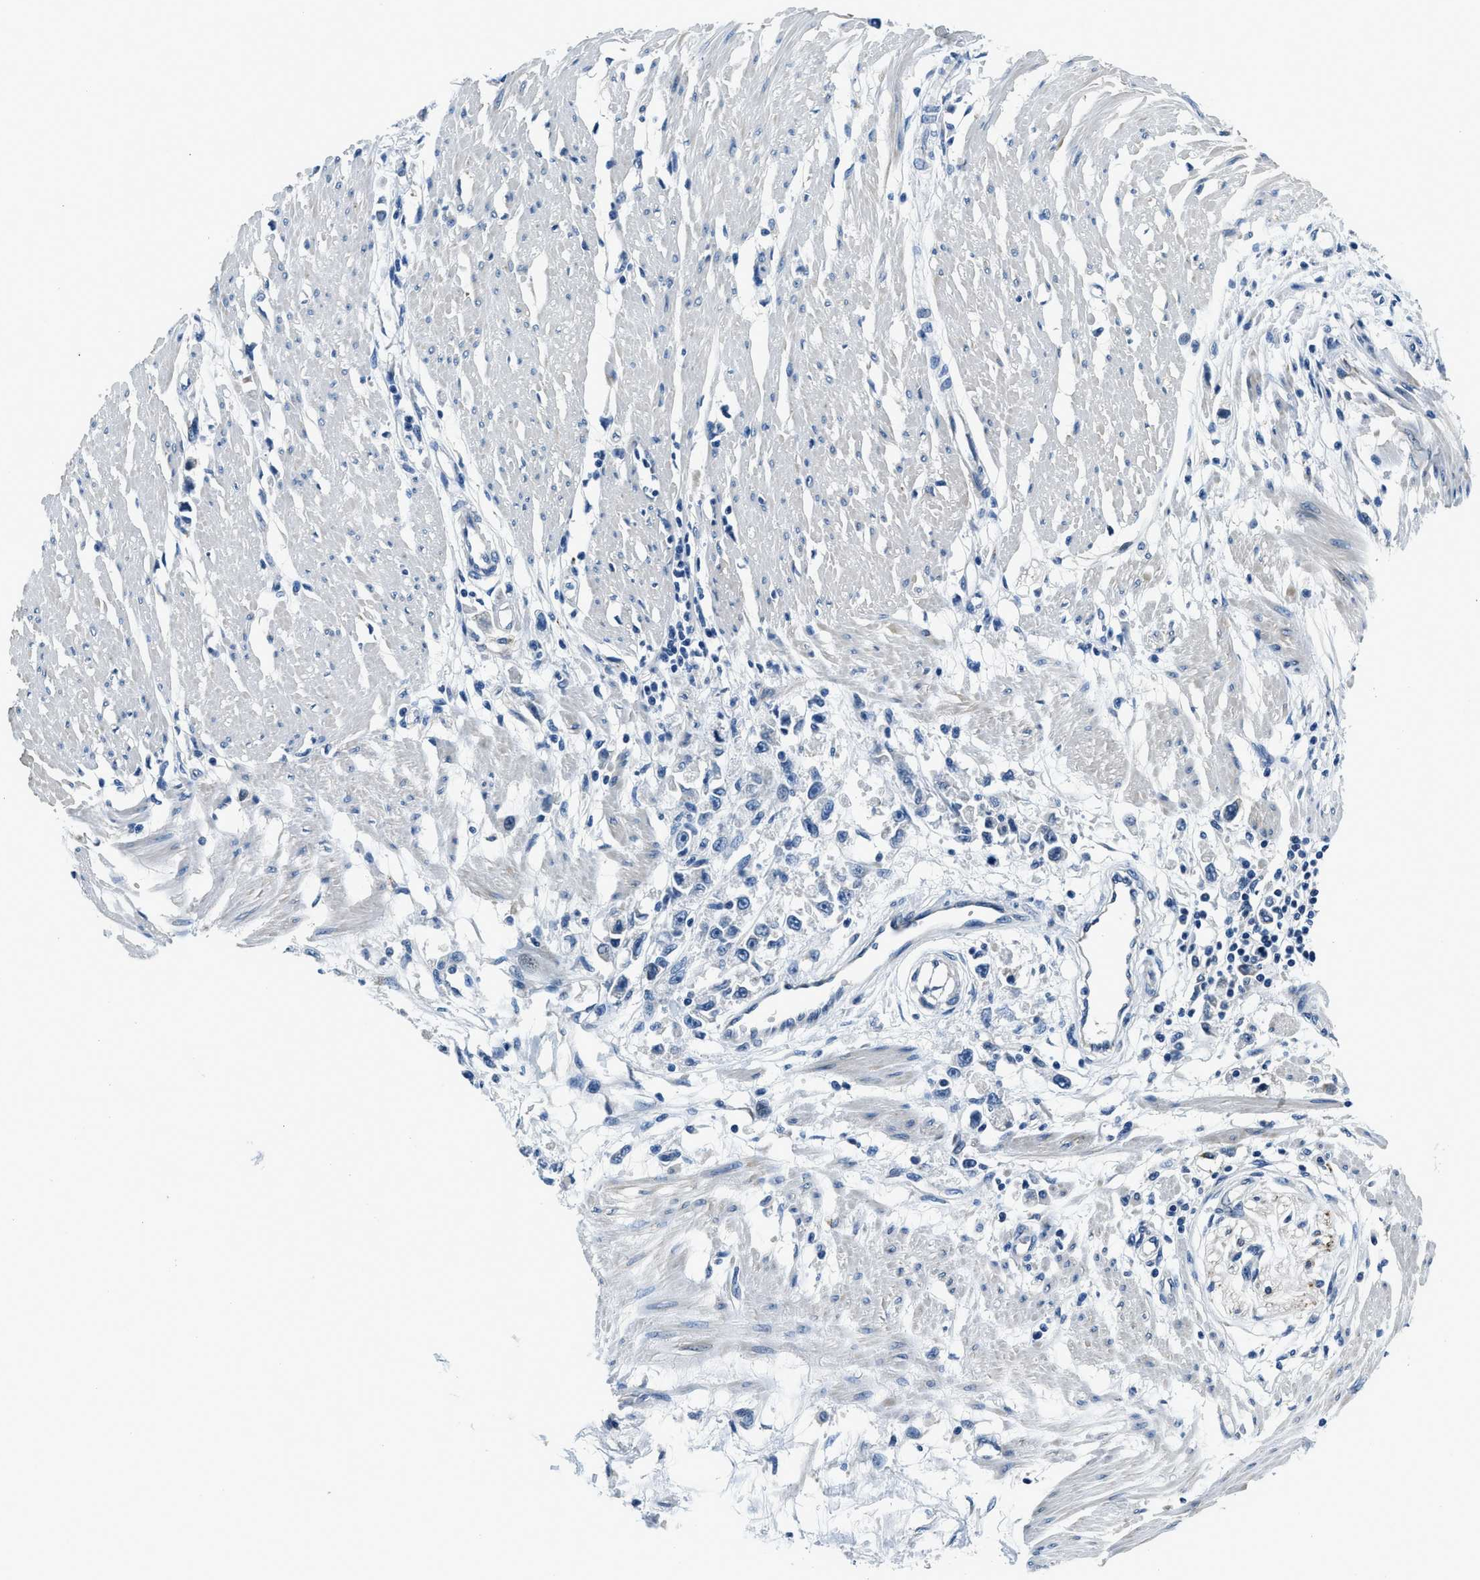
{"staining": {"intensity": "negative", "quantity": "none", "location": "none"}, "tissue": "stomach cancer", "cell_type": "Tumor cells", "image_type": "cancer", "snomed": [{"axis": "morphology", "description": "Adenocarcinoma, NOS"}, {"axis": "topography", "description": "Stomach"}], "caption": "An immunohistochemistry (IHC) photomicrograph of stomach cancer (adenocarcinoma) is shown. There is no staining in tumor cells of stomach cancer (adenocarcinoma).", "gene": "GJA3", "patient": {"sex": "female", "age": 59}}